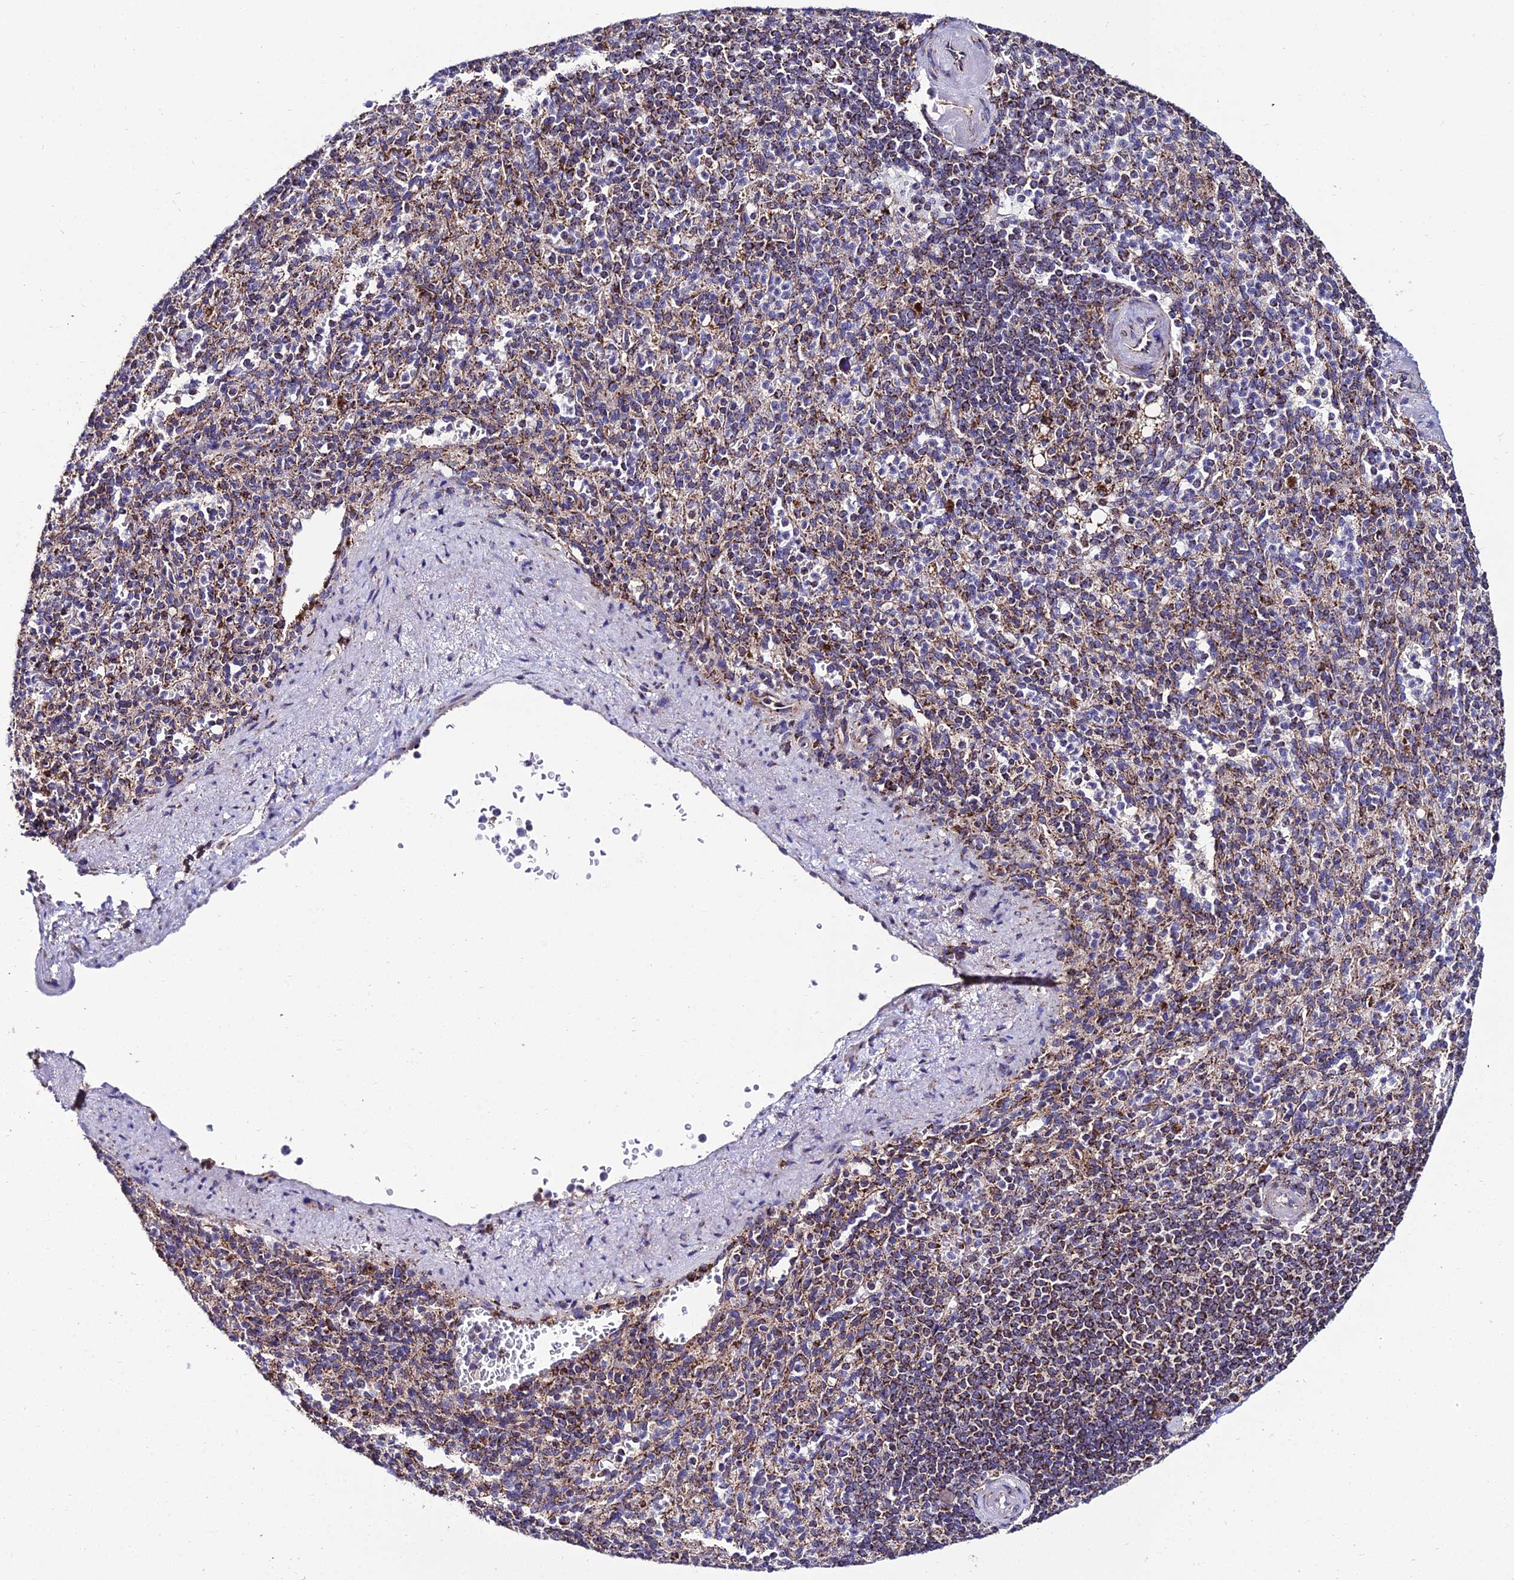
{"staining": {"intensity": "moderate", "quantity": "25%-75%", "location": "cytoplasmic/membranous"}, "tissue": "spleen", "cell_type": "Cells in red pulp", "image_type": "normal", "snomed": [{"axis": "morphology", "description": "Normal tissue, NOS"}, {"axis": "topography", "description": "Spleen"}], "caption": "Cells in red pulp reveal moderate cytoplasmic/membranous staining in approximately 25%-75% of cells in unremarkable spleen.", "gene": "PSMD2", "patient": {"sex": "female", "age": 74}}